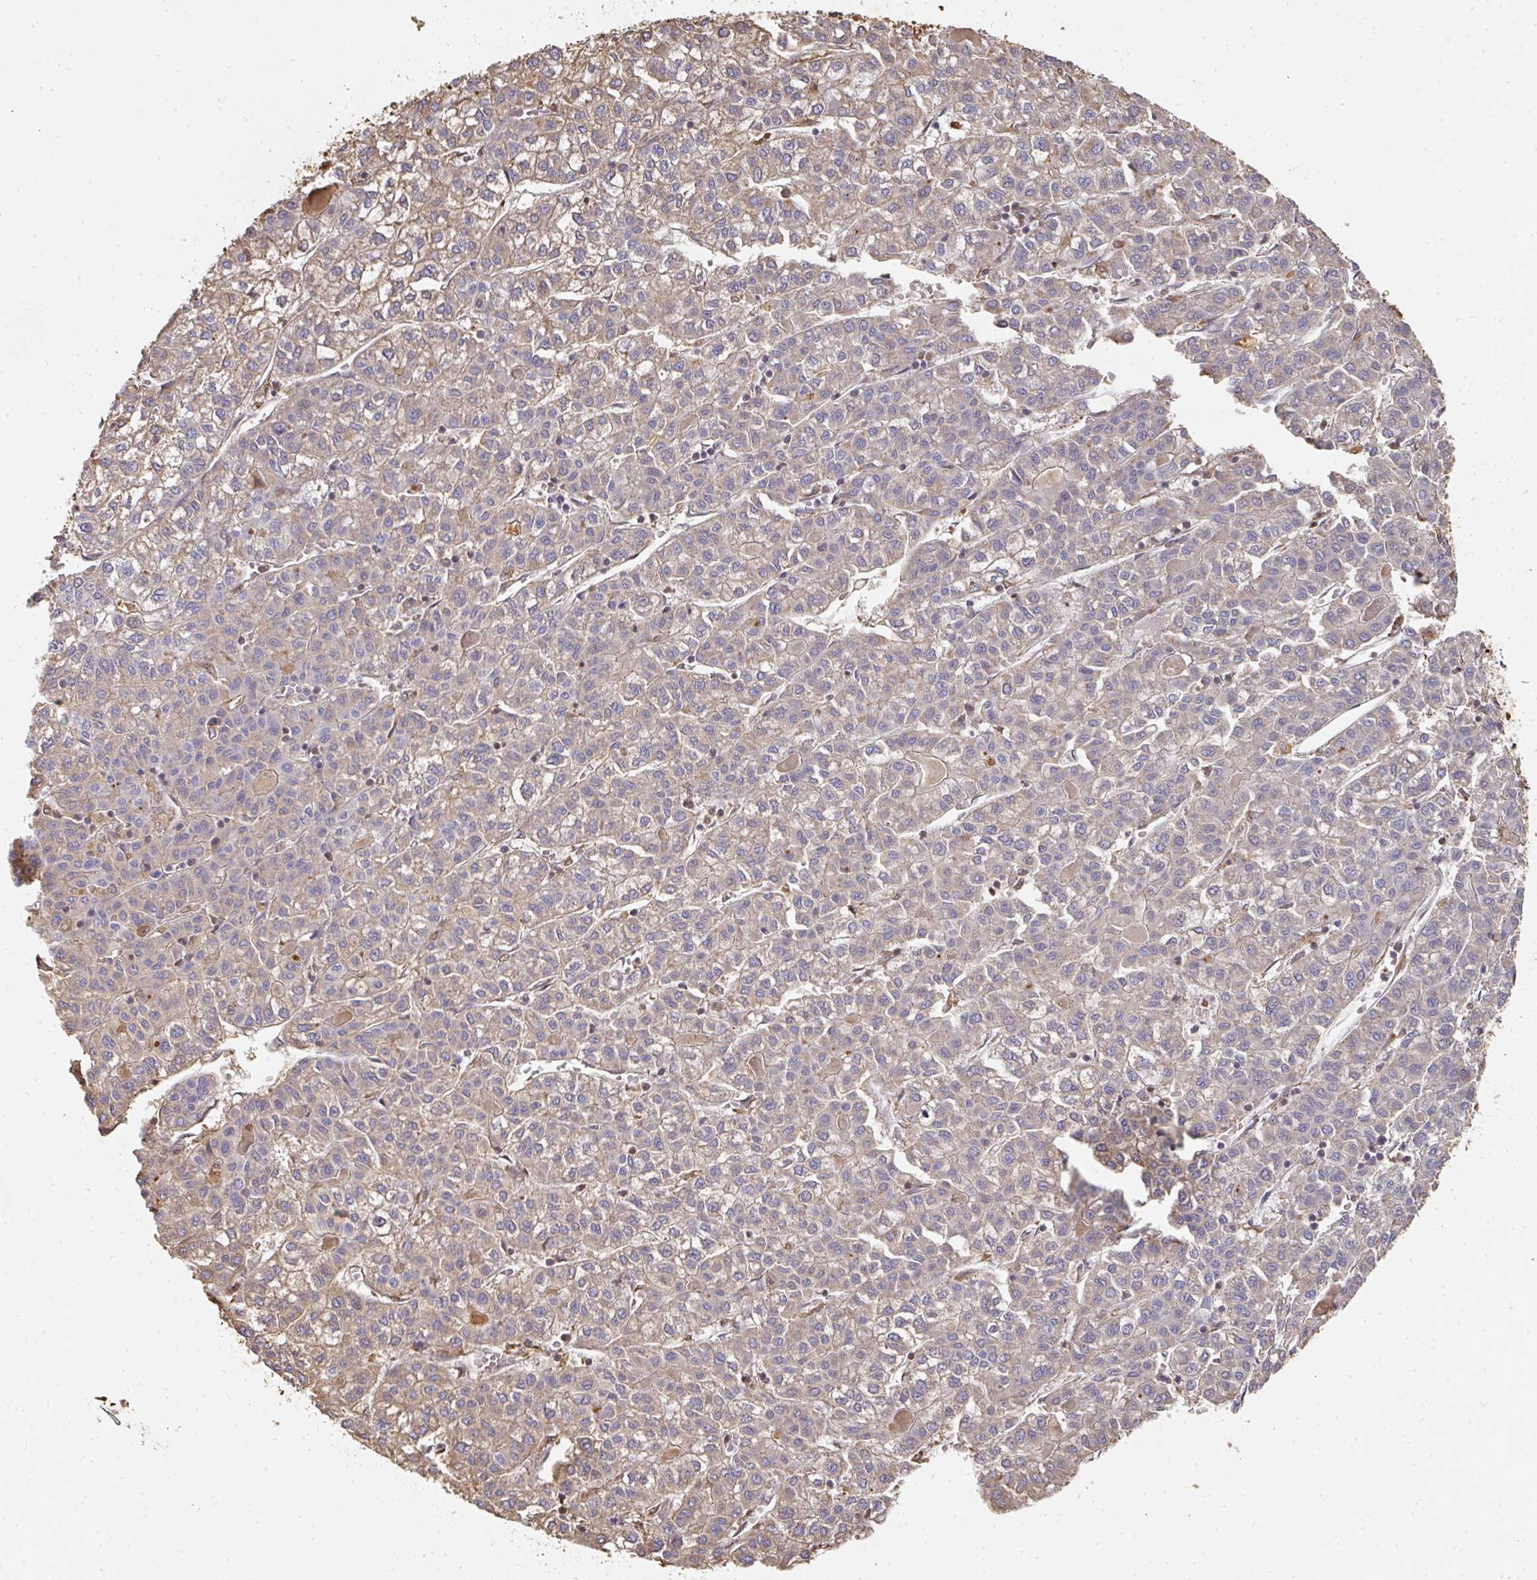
{"staining": {"intensity": "weak", "quantity": ">75%", "location": "cytoplasmic/membranous"}, "tissue": "liver cancer", "cell_type": "Tumor cells", "image_type": "cancer", "snomed": [{"axis": "morphology", "description": "Carcinoma, Hepatocellular, NOS"}, {"axis": "topography", "description": "Liver"}], "caption": "Protein staining of liver cancer (hepatocellular carcinoma) tissue demonstrates weak cytoplasmic/membranous expression in about >75% of tumor cells. The protein of interest is shown in brown color, while the nuclei are stained blue.", "gene": "ALB", "patient": {"sex": "female", "age": 43}}